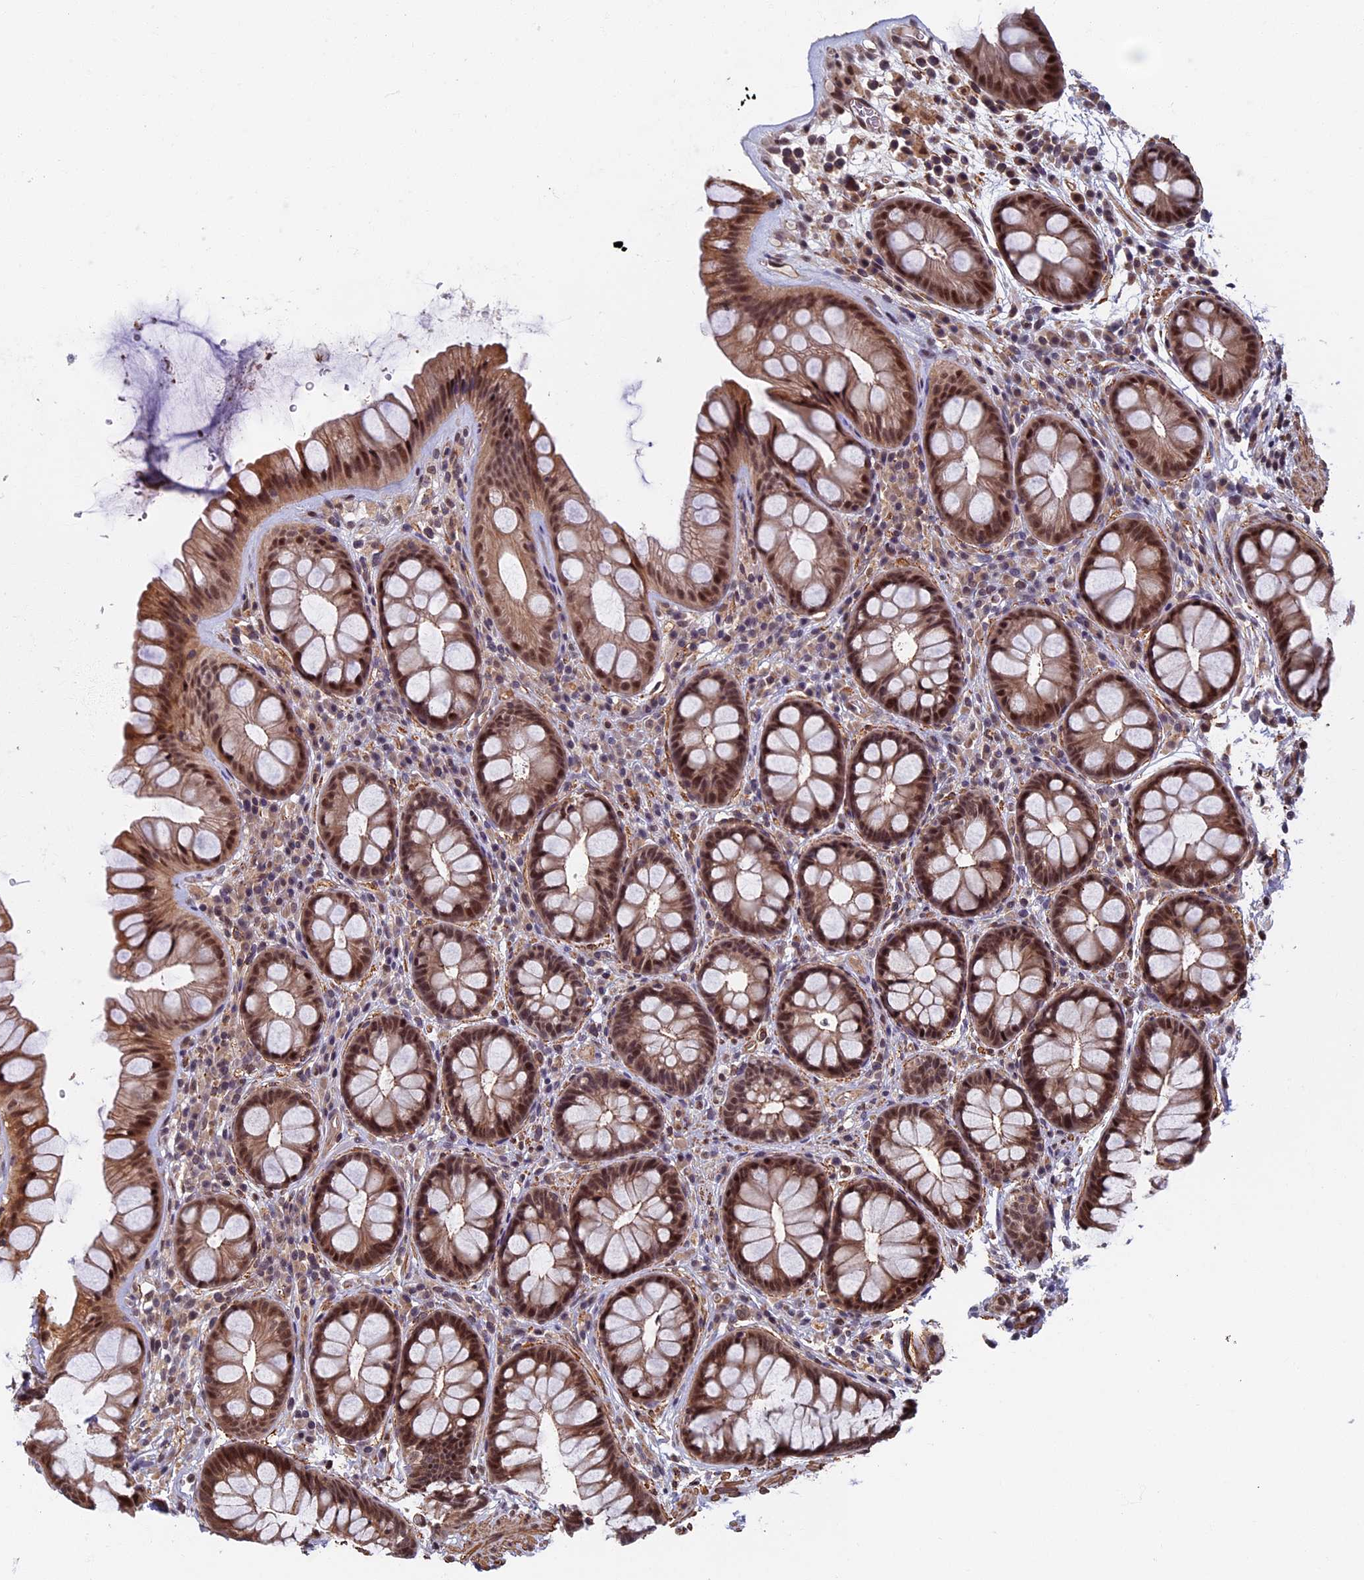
{"staining": {"intensity": "moderate", "quantity": ">75%", "location": "cytoplasmic/membranous,nuclear"}, "tissue": "rectum", "cell_type": "Glandular cells", "image_type": "normal", "snomed": [{"axis": "morphology", "description": "Normal tissue, NOS"}, {"axis": "topography", "description": "Rectum"}], "caption": "Immunohistochemical staining of normal human rectum displays moderate cytoplasmic/membranous,nuclear protein staining in about >75% of glandular cells.", "gene": "CTDP1", "patient": {"sex": "male", "age": 74}}